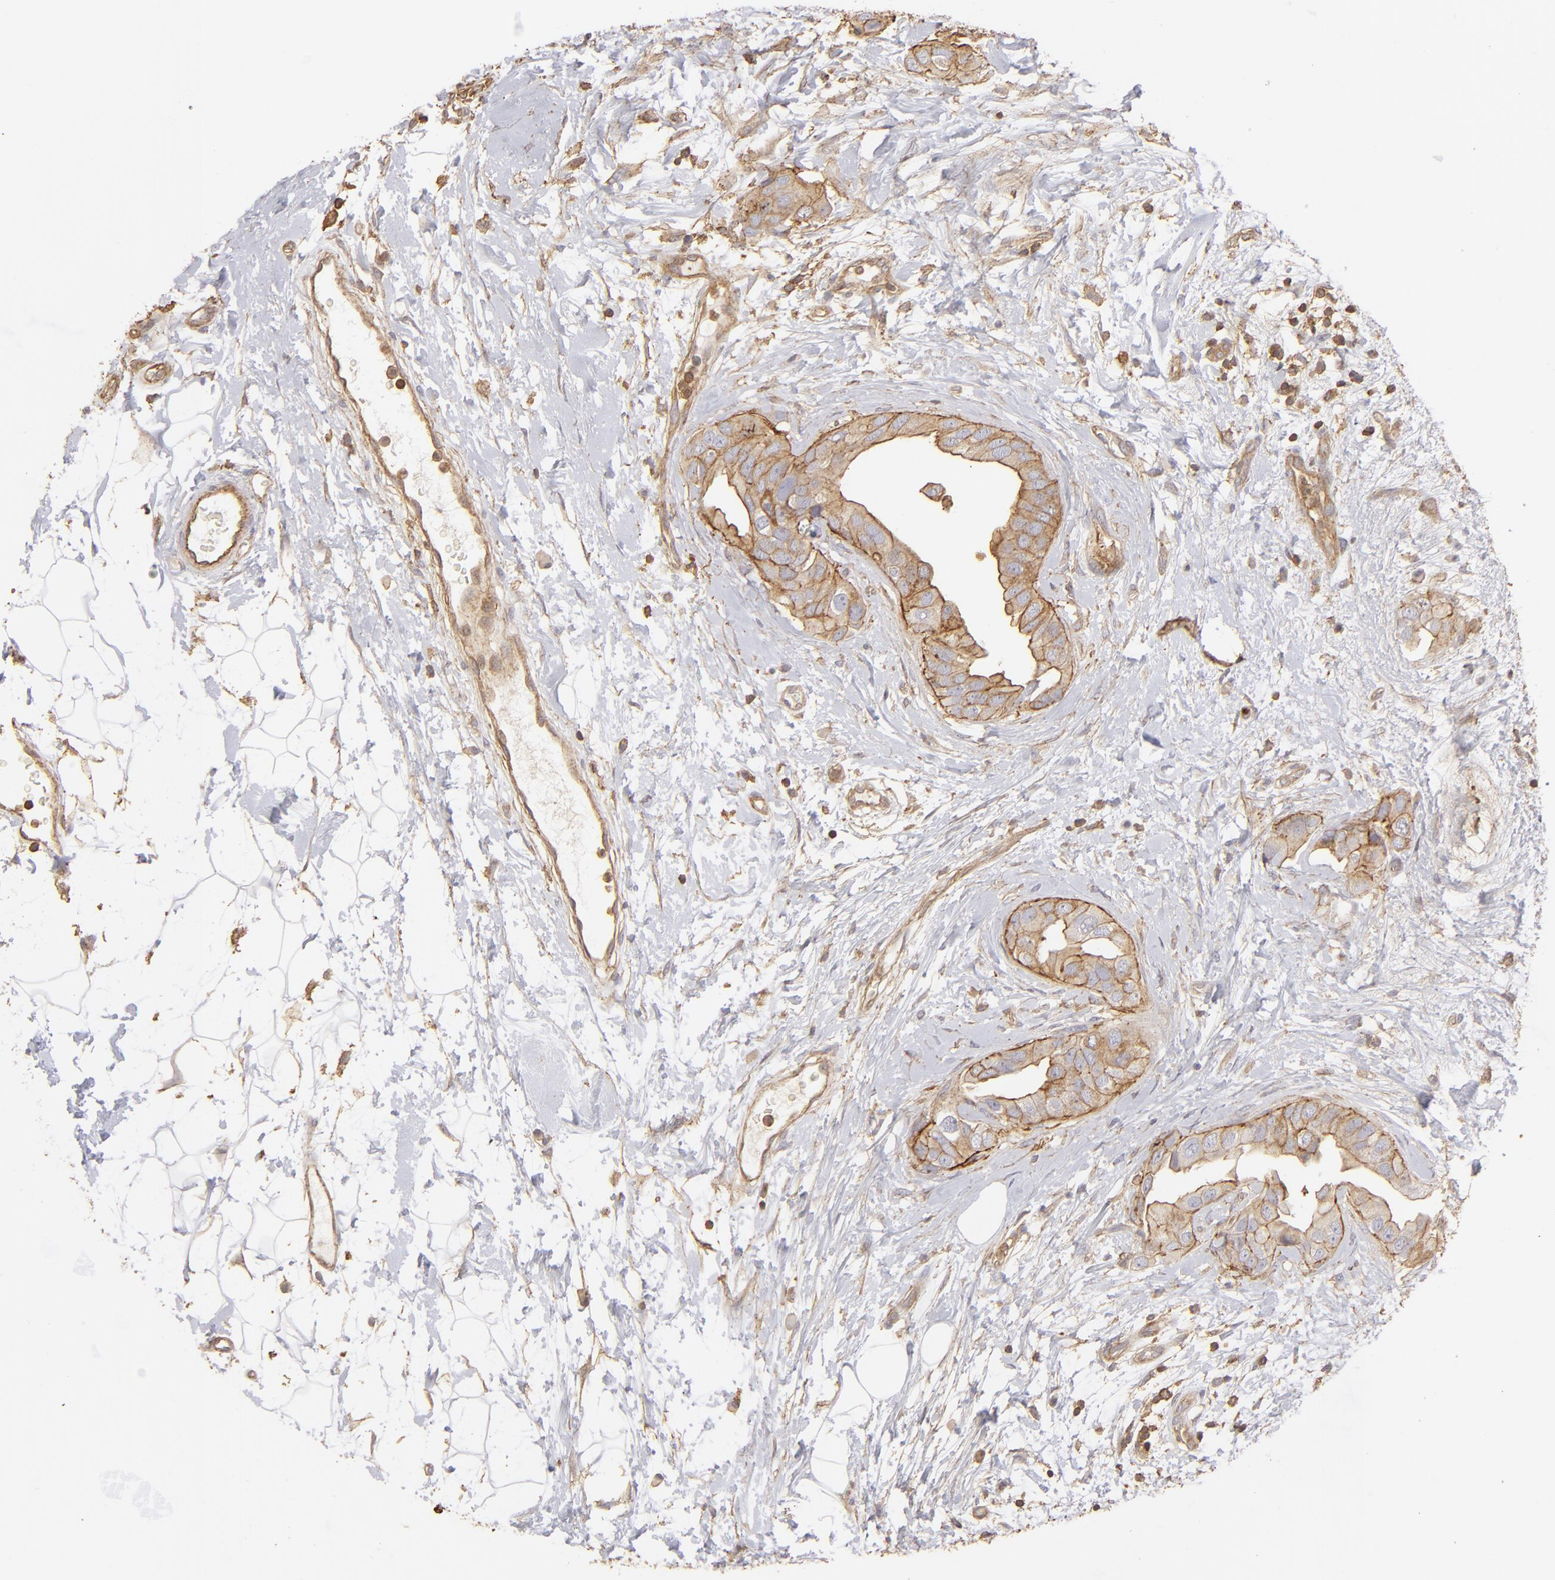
{"staining": {"intensity": "moderate", "quantity": ">75%", "location": "cytoplasmic/membranous"}, "tissue": "breast cancer", "cell_type": "Tumor cells", "image_type": "cancer", "snomed": [{"axis": "morphology", "description": "Duct carcinoma"}, {"axis": "topography", "description": "Breast"}], "caption": "Immunohistochemical staining of intraductal carcinoma (breast) shows medium levels of moderate cytoplasmic/membranous protein expression in about >75% of tumor cells.", "gene": "ACTB", "patient": {"sex": "female", "age": 40}}